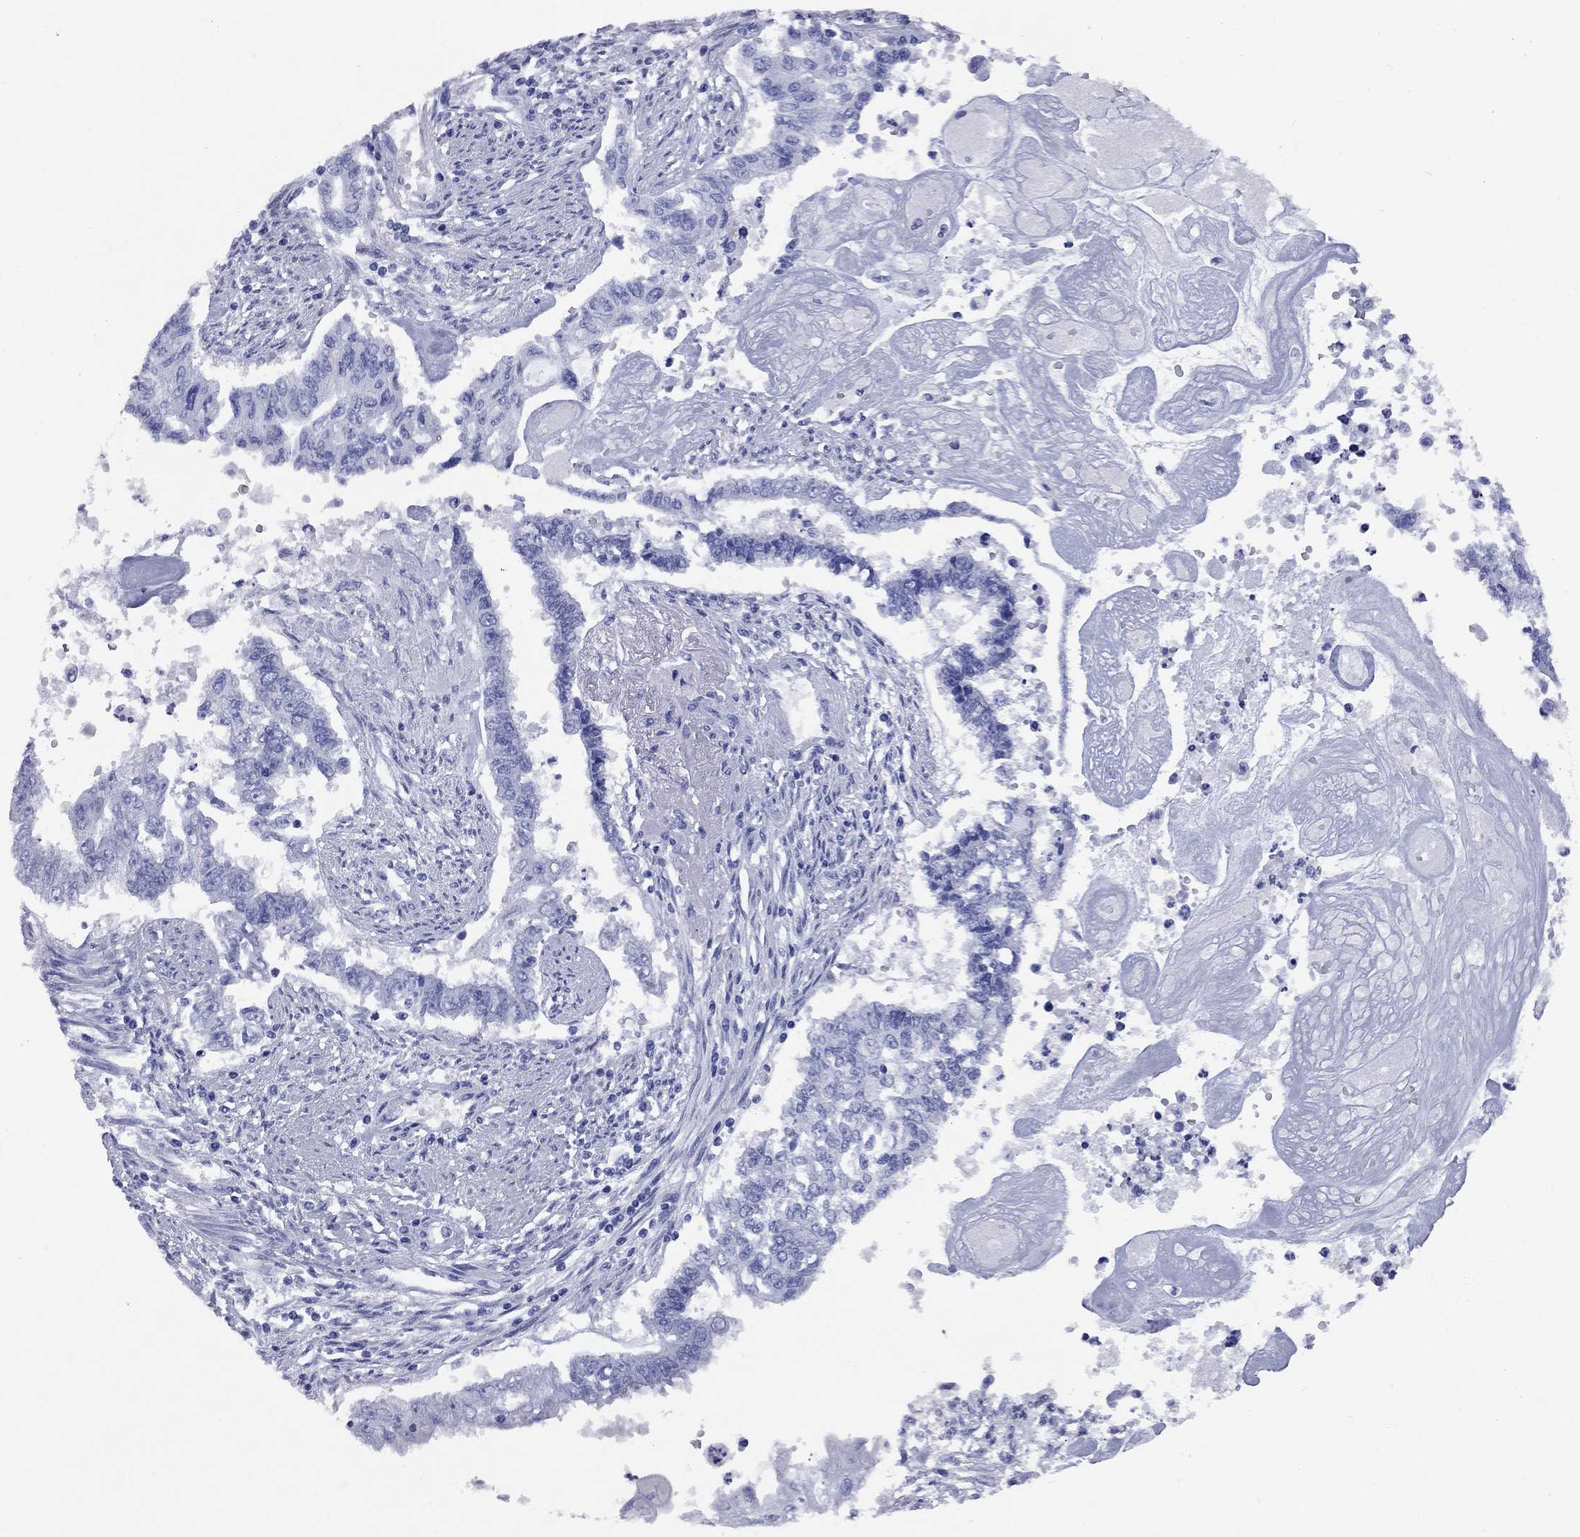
{"staining": {"intensity": "negative", "quantity": "none", "location": "none"}, "tissue": "endometrial cancer", "cell_type": "Tumor cells", "image_type": "cancer", "snomed": [{"axis": "morphology", "description": "Adenocarcinoma, NOS"}, {"axis": "topography", "description": "Uterus"}], "caption": "High power microscopy photomicrograph of an IHC photomicrograph of endometrial cancer, revealing no significant staining in tumor cells.", "gene": "CCNA1", "patient": {"sex": "female", "age": 59}}